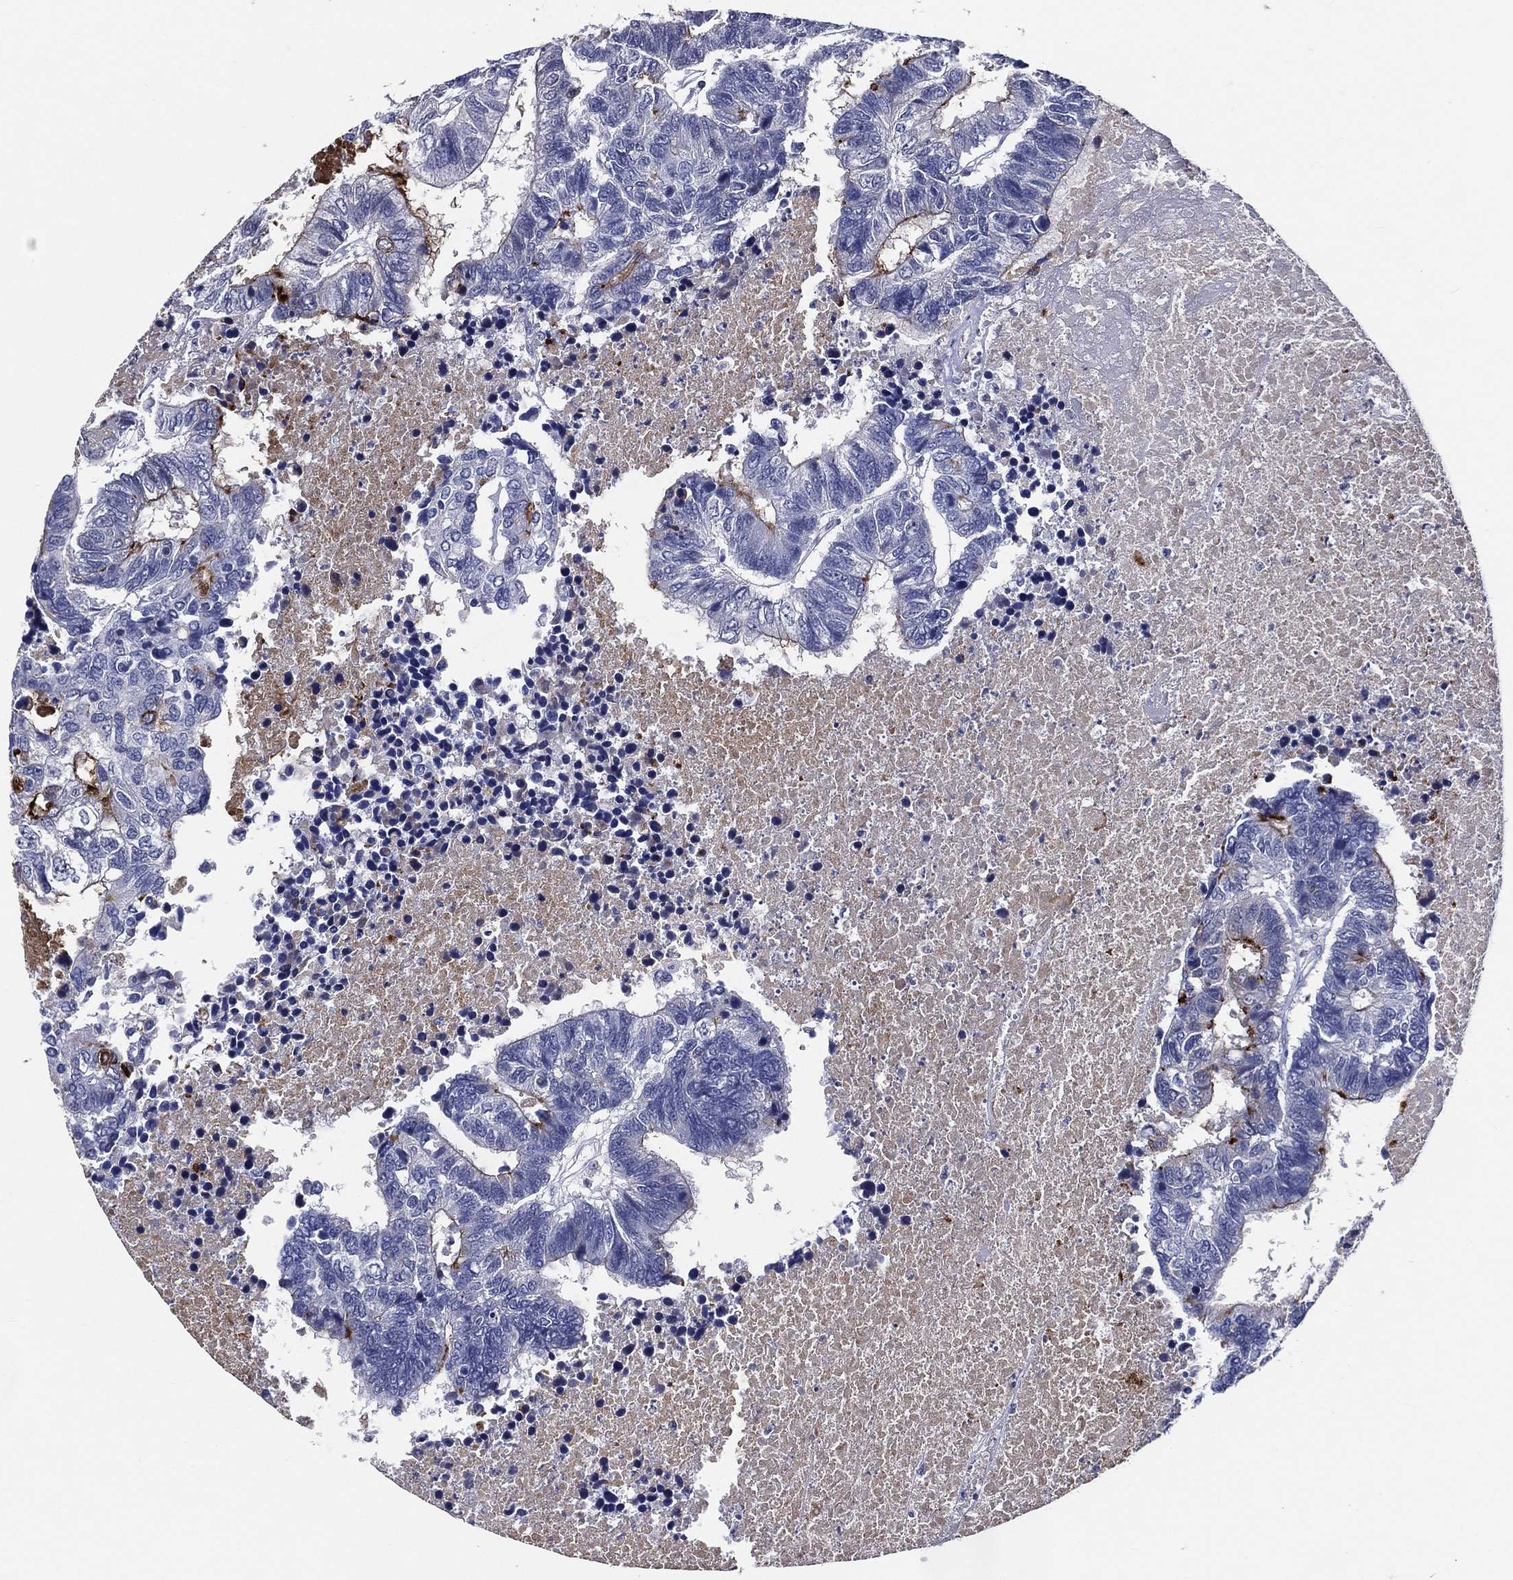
{"staining": {"intensity": "strong", "quantity": "<25%", "location": "cytoplasmic/membranous"}, "tissue": "colorectal cancer", "cell_type": "Tumor cells", "image_type": "cancer", "snomed": [{"axis": "morphology", "description": "Adenocarcinoma, NOS"}, {"axis": "topography", "description": "Colon"}], "caption": "A brown stain labels strong cytoplasmic/membranous staining of a protein in colorectal cancer (adenocarcinoma) tumor cells.", "gene": "ACE2", "patient": {"sex": "female", "age": 48}}